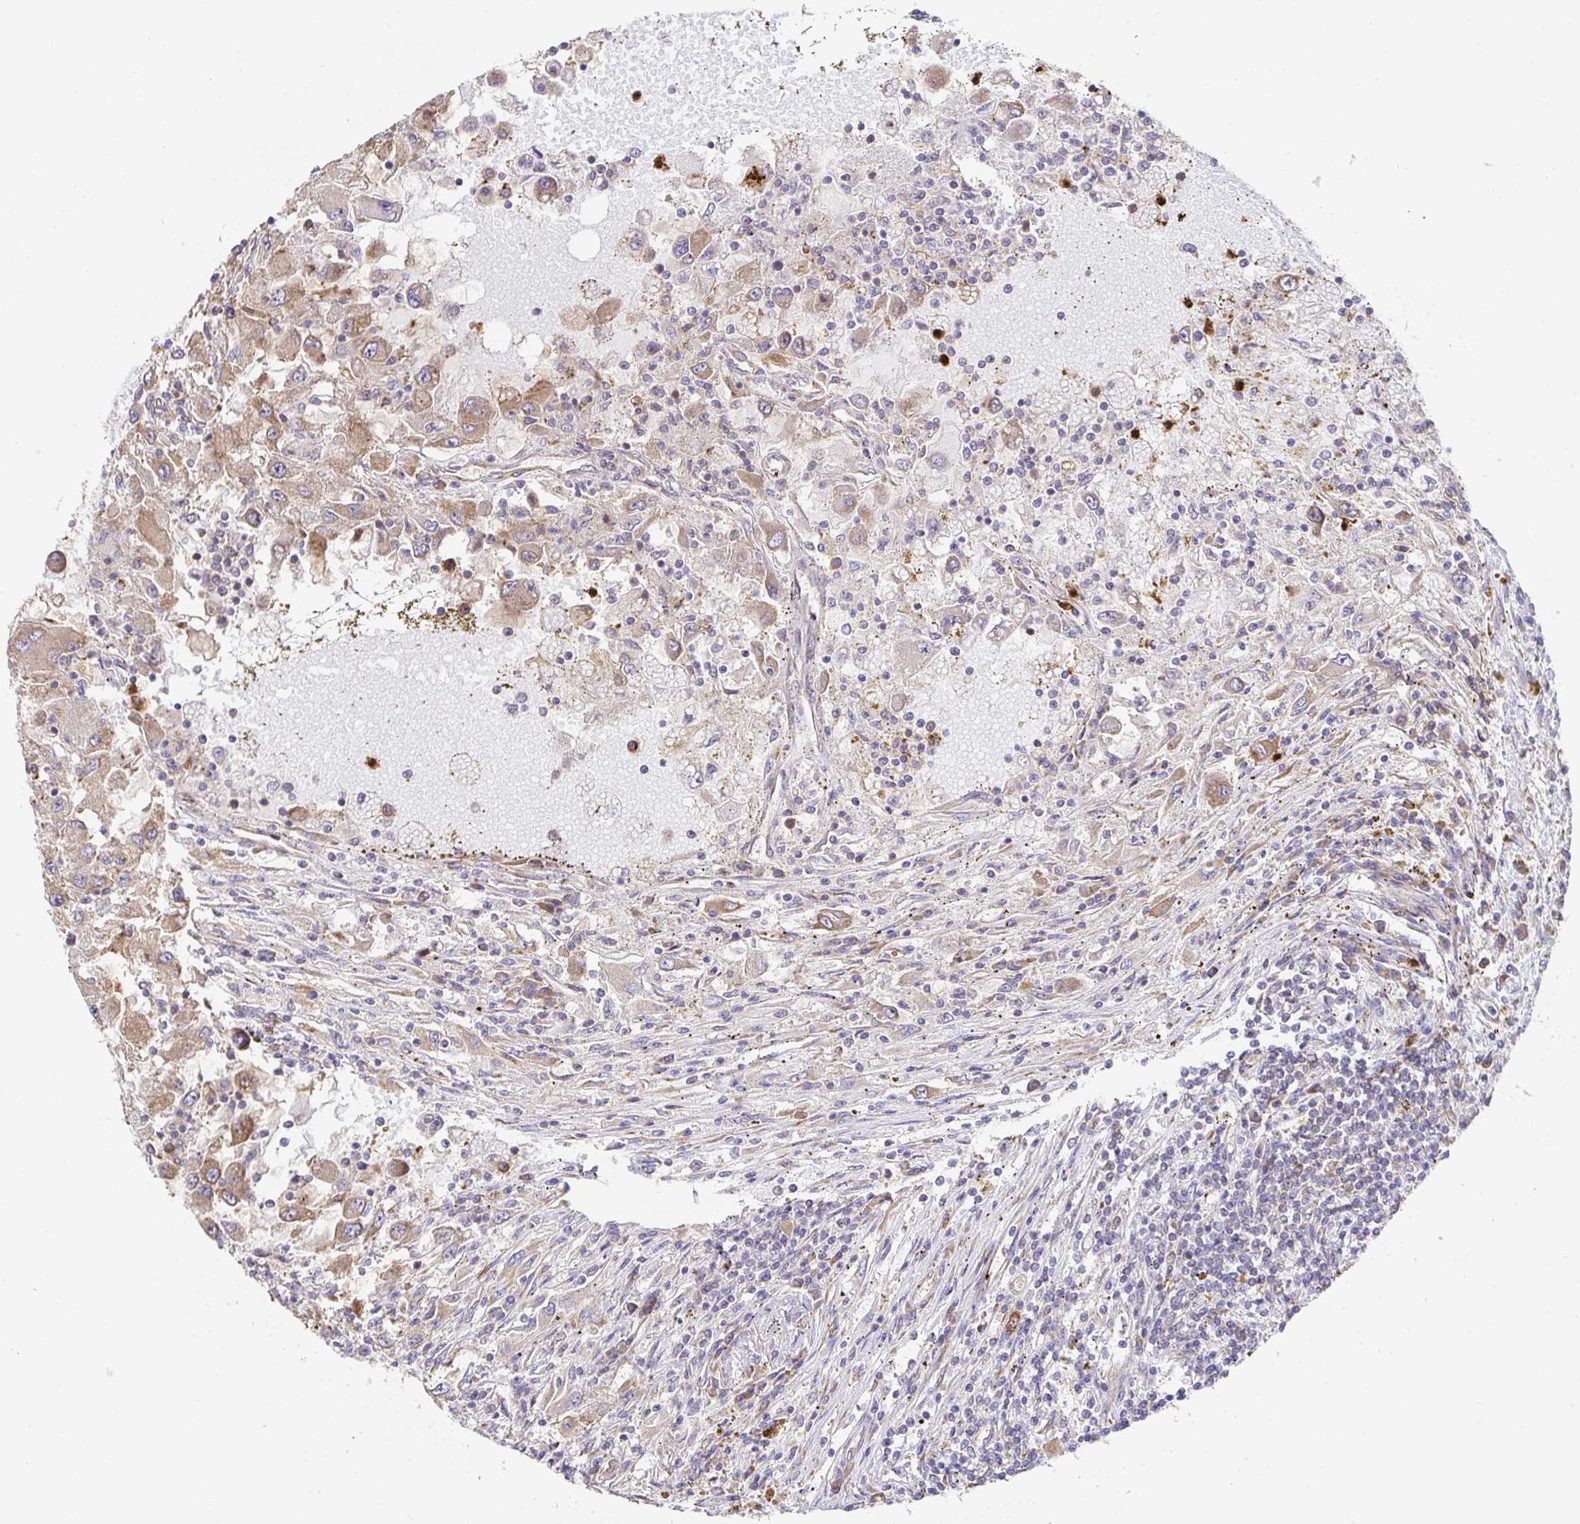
{"staining": {"intensity": "weak", "quantity": ">75%", "location": "cytoplasmic/membranous"}, "tissue": "renal cancer", "cell_type": "Tumor cells", "image_type": "cancer", "snomed": [{"axis": "morphology", "description": "Adenocarcinoma, NOS"}, {"axis": "topography", "description": "Kidney"}], "caption": "This is an image of immunohistochemistry (IHC) staining of renal cancer, which shows weak expression in the cytoplasmic/membranous of tumor cells.", "gene": "PDPK1", "patient": {"sex": "female", "age": 67}}